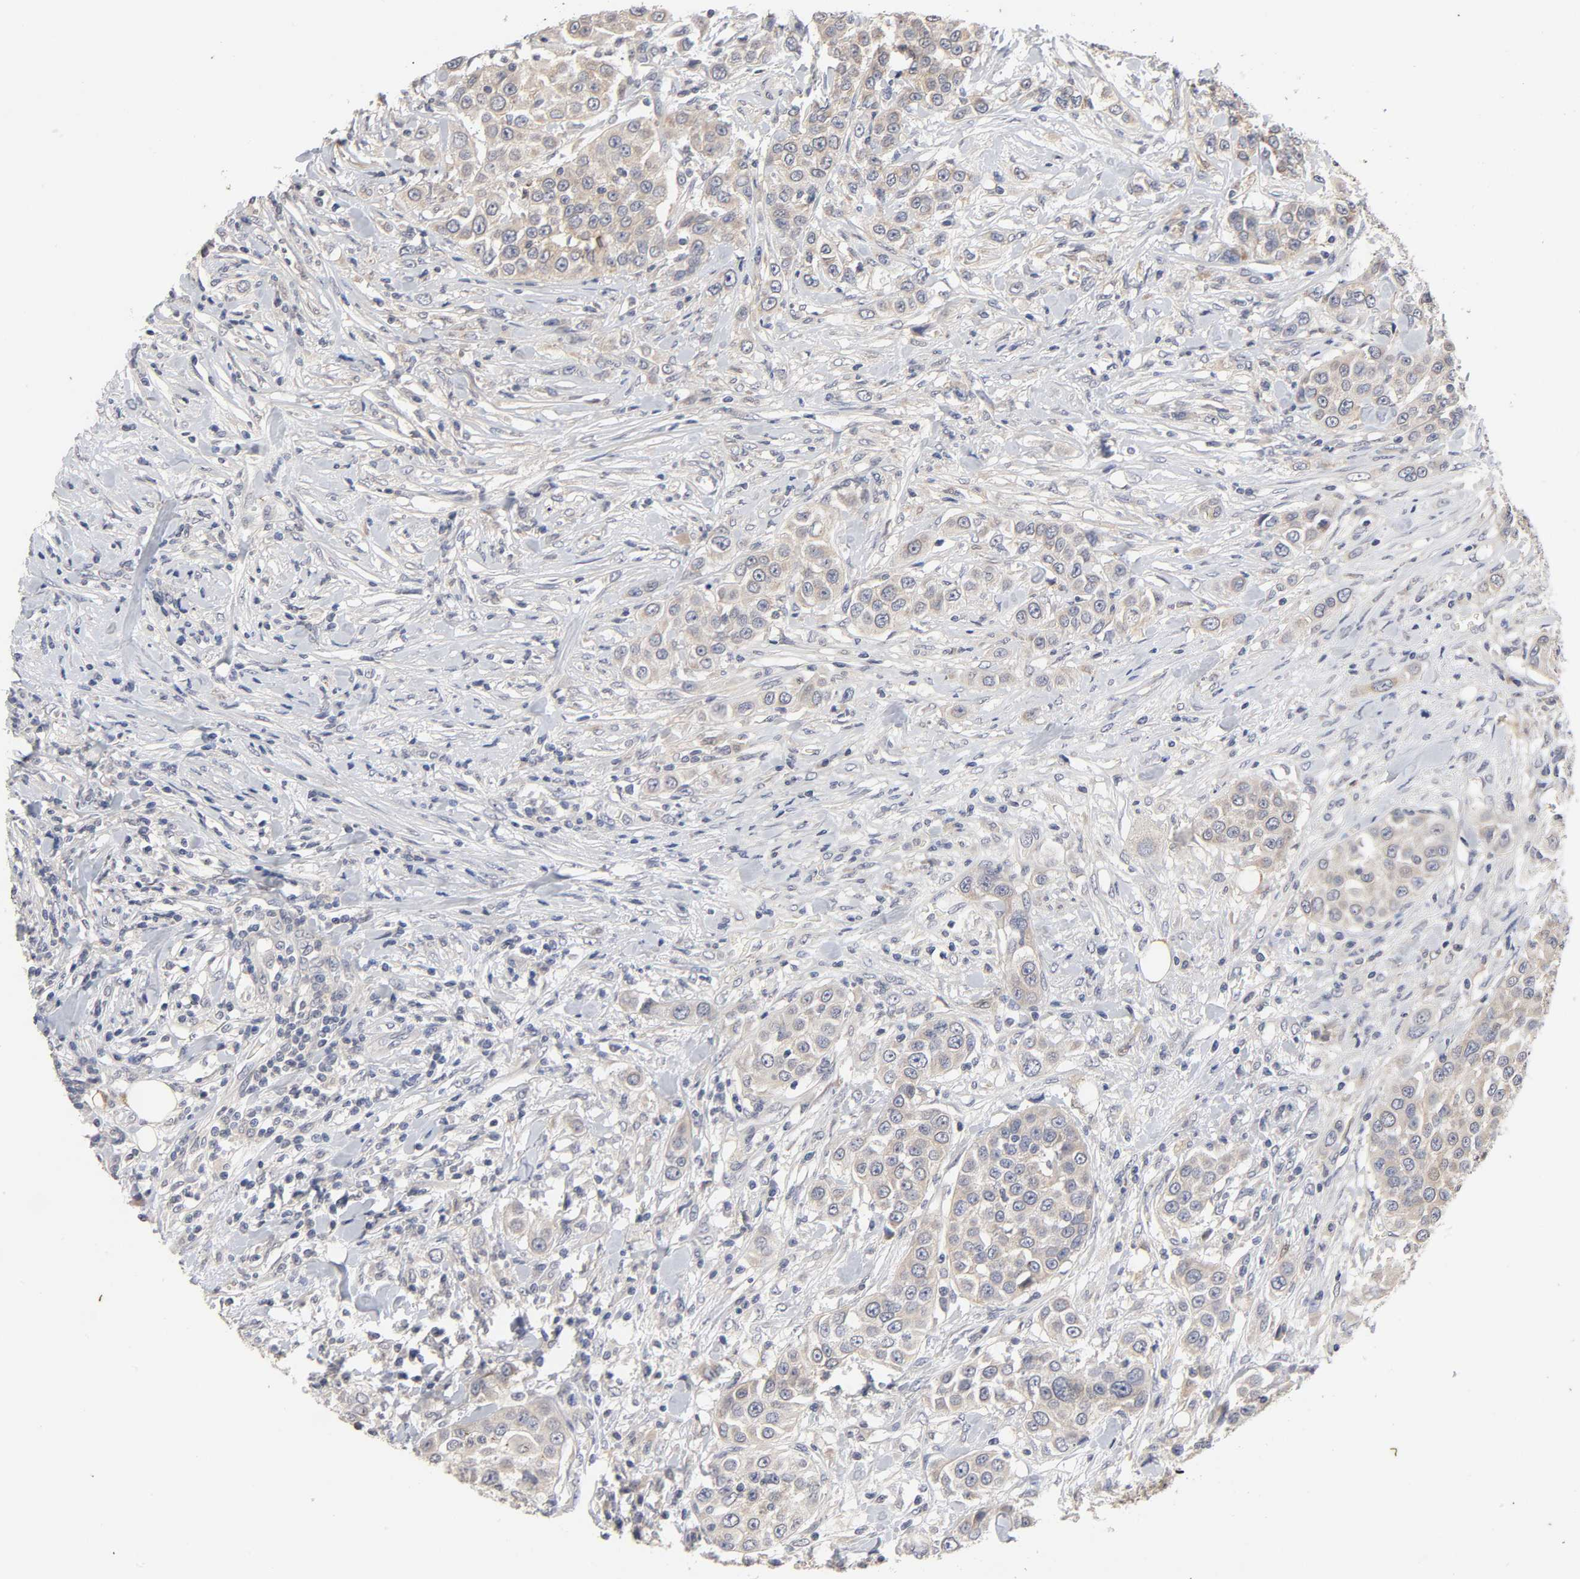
{"staining": {"intensity": "weak", "quantity": ">75%", "location": "cytoplasmic/membranous"}, "tissue": "urothelial cancer", "cell_type": "Tumor cells", "image_type": "cancer", "snomed": [{"axis": "morphology", "description": "Urothelial carcinoma, High grade"}, {"axis": "topography", "description": "Urinary bladder"}], "caption": "Human urothelial carcinoma (high-grade) stained with a brown dye shows weak cytoplasmic/membranous positive positivity in about >75% of tumor cells.", "gene": "CXADR", "patient": {"sex": "female", "age": 80}}